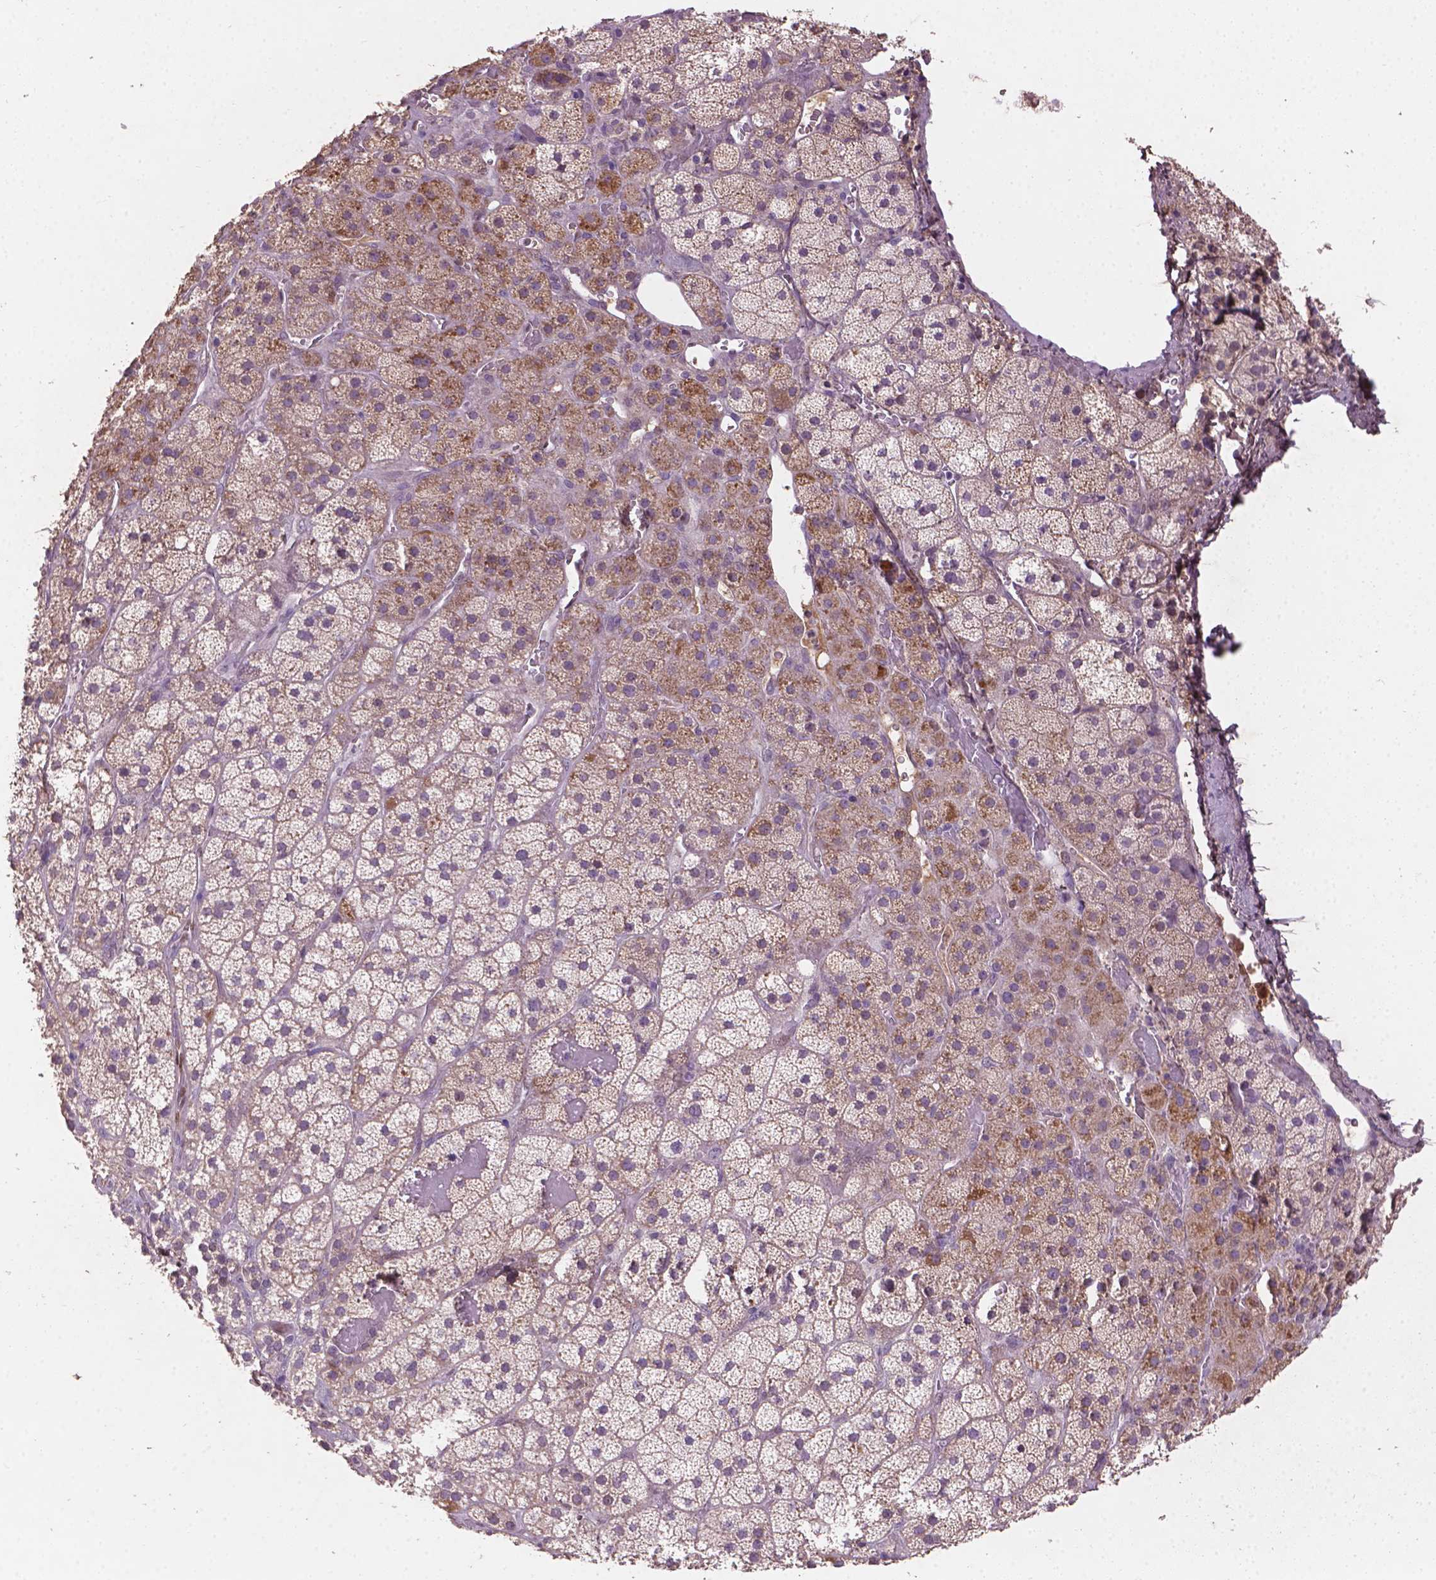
{"staining": {"intensity": "moderate", "quantity": "<25%", "location": "cytoplasmic/membranous"}, "tissue": "adrenal gland", "cell_type": "Glandular cells", "image_type": "normal", "snomed": [{"axis": "morphology", "description": "Normal tissue, NOS"}, {"axis": "topography", "description": "Adrenal gland"}], "caption": "A high-resolution micrograph shows IHC staining of normal adrenal gland, which displays moderate cytoplasmic/membranous positivity in about <25% of glandular cells. Using DAB (3,3'-diaminobenzidine) (brown) and hematoxylin (blue) stains, captured at high magnification using brightfield microscopy.", "gene": "SOX17", "patient": {"sex": "male", "age": 57}}